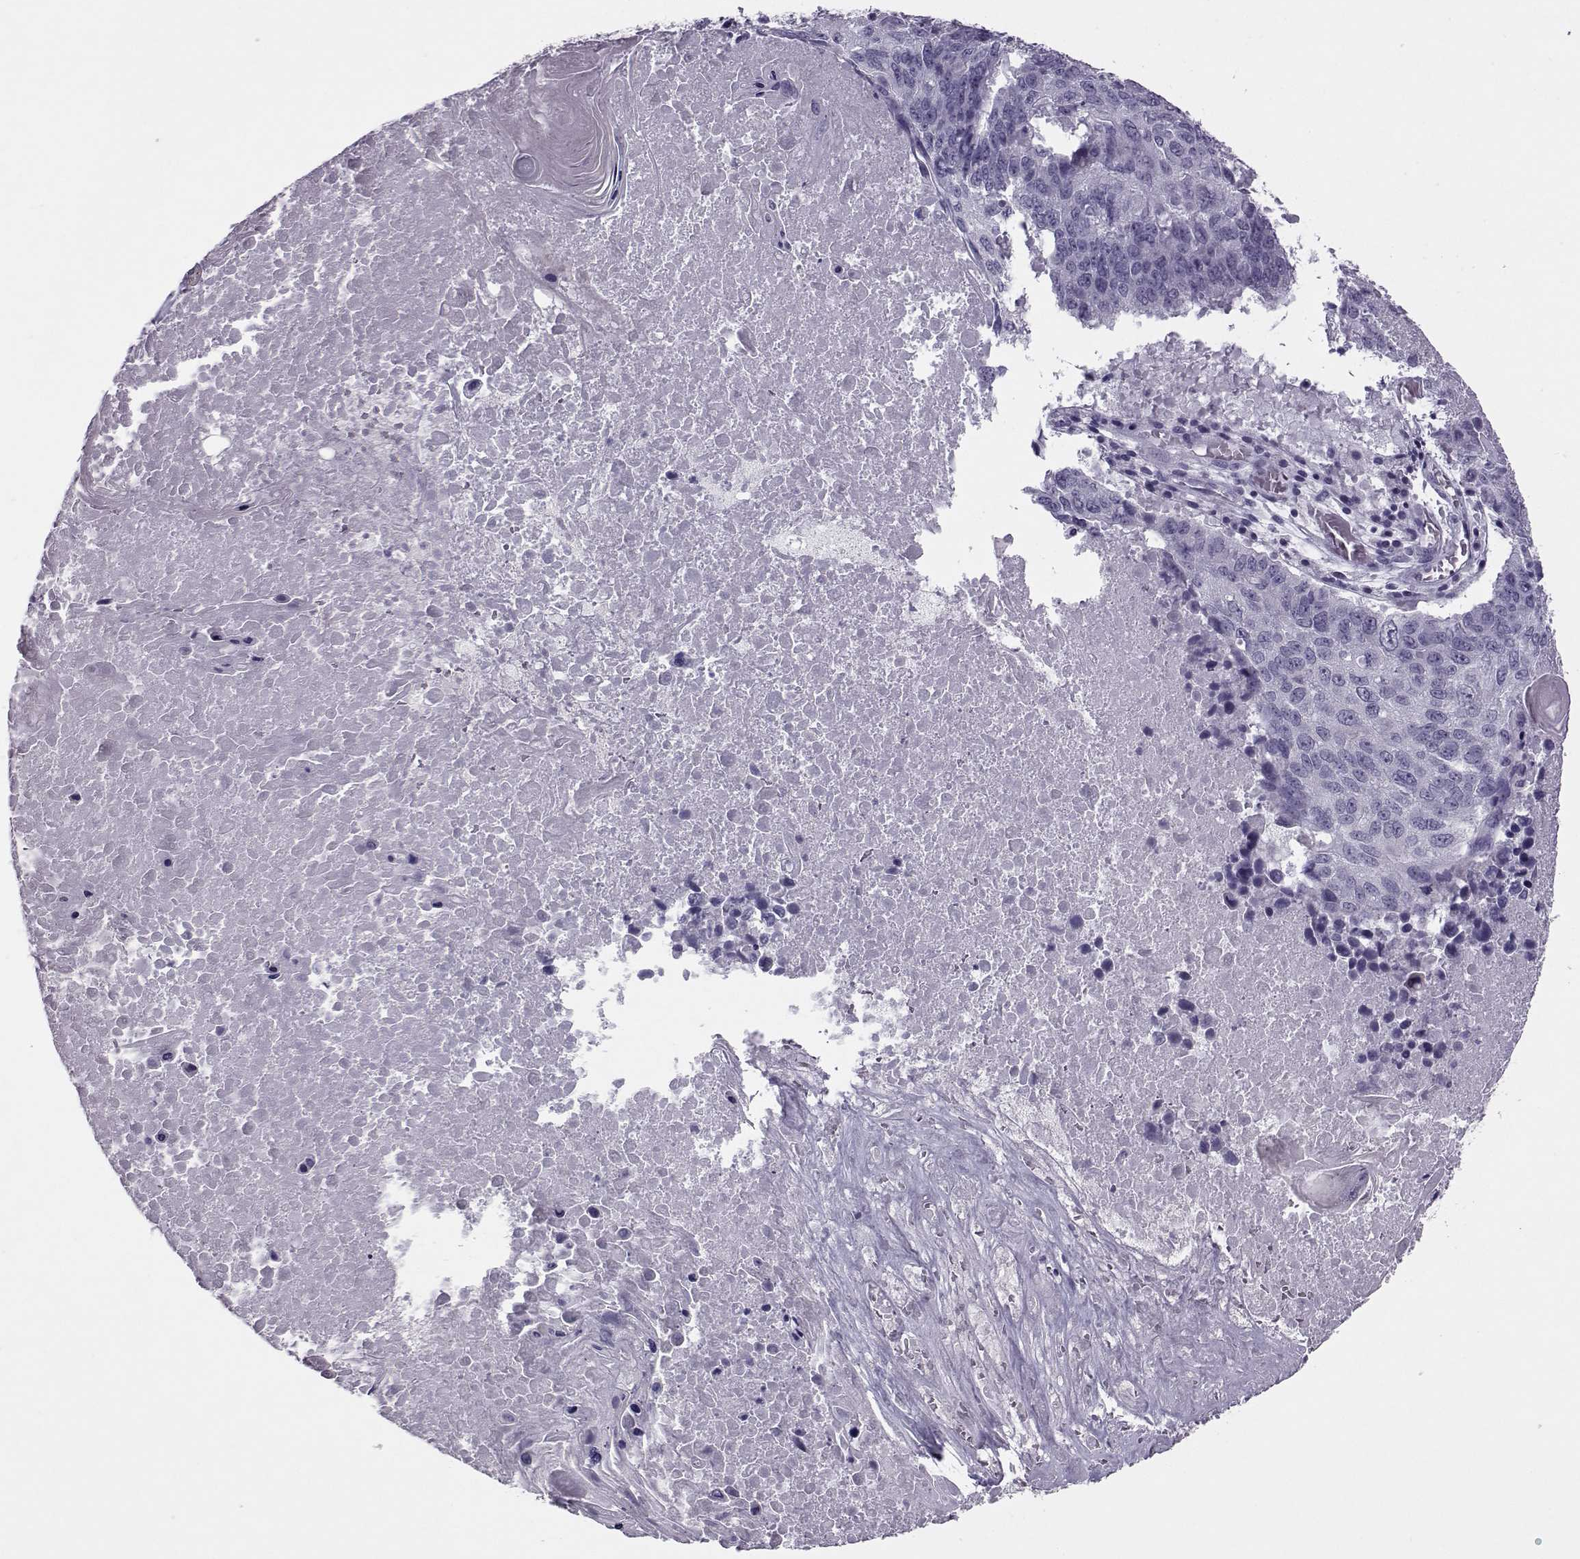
{"staining": {"intensity": "negative", "quantity": "none", "location": "none"}, "tissue": "lung cancer", "cell_type": "Tumor cells", "image_type": "cancer", "snomed": [{"axis": "morphology", "description": "Squamous cell carcinoma, NOS"}, {"axis": "topography", "description": "Lung"}], "caption": "Image shows no protein positivity in tumor cells of lung squamous cell carcinoma tissue.", "gene": "ASRGL1", "patient": {"sex": "male", "age": 73}}